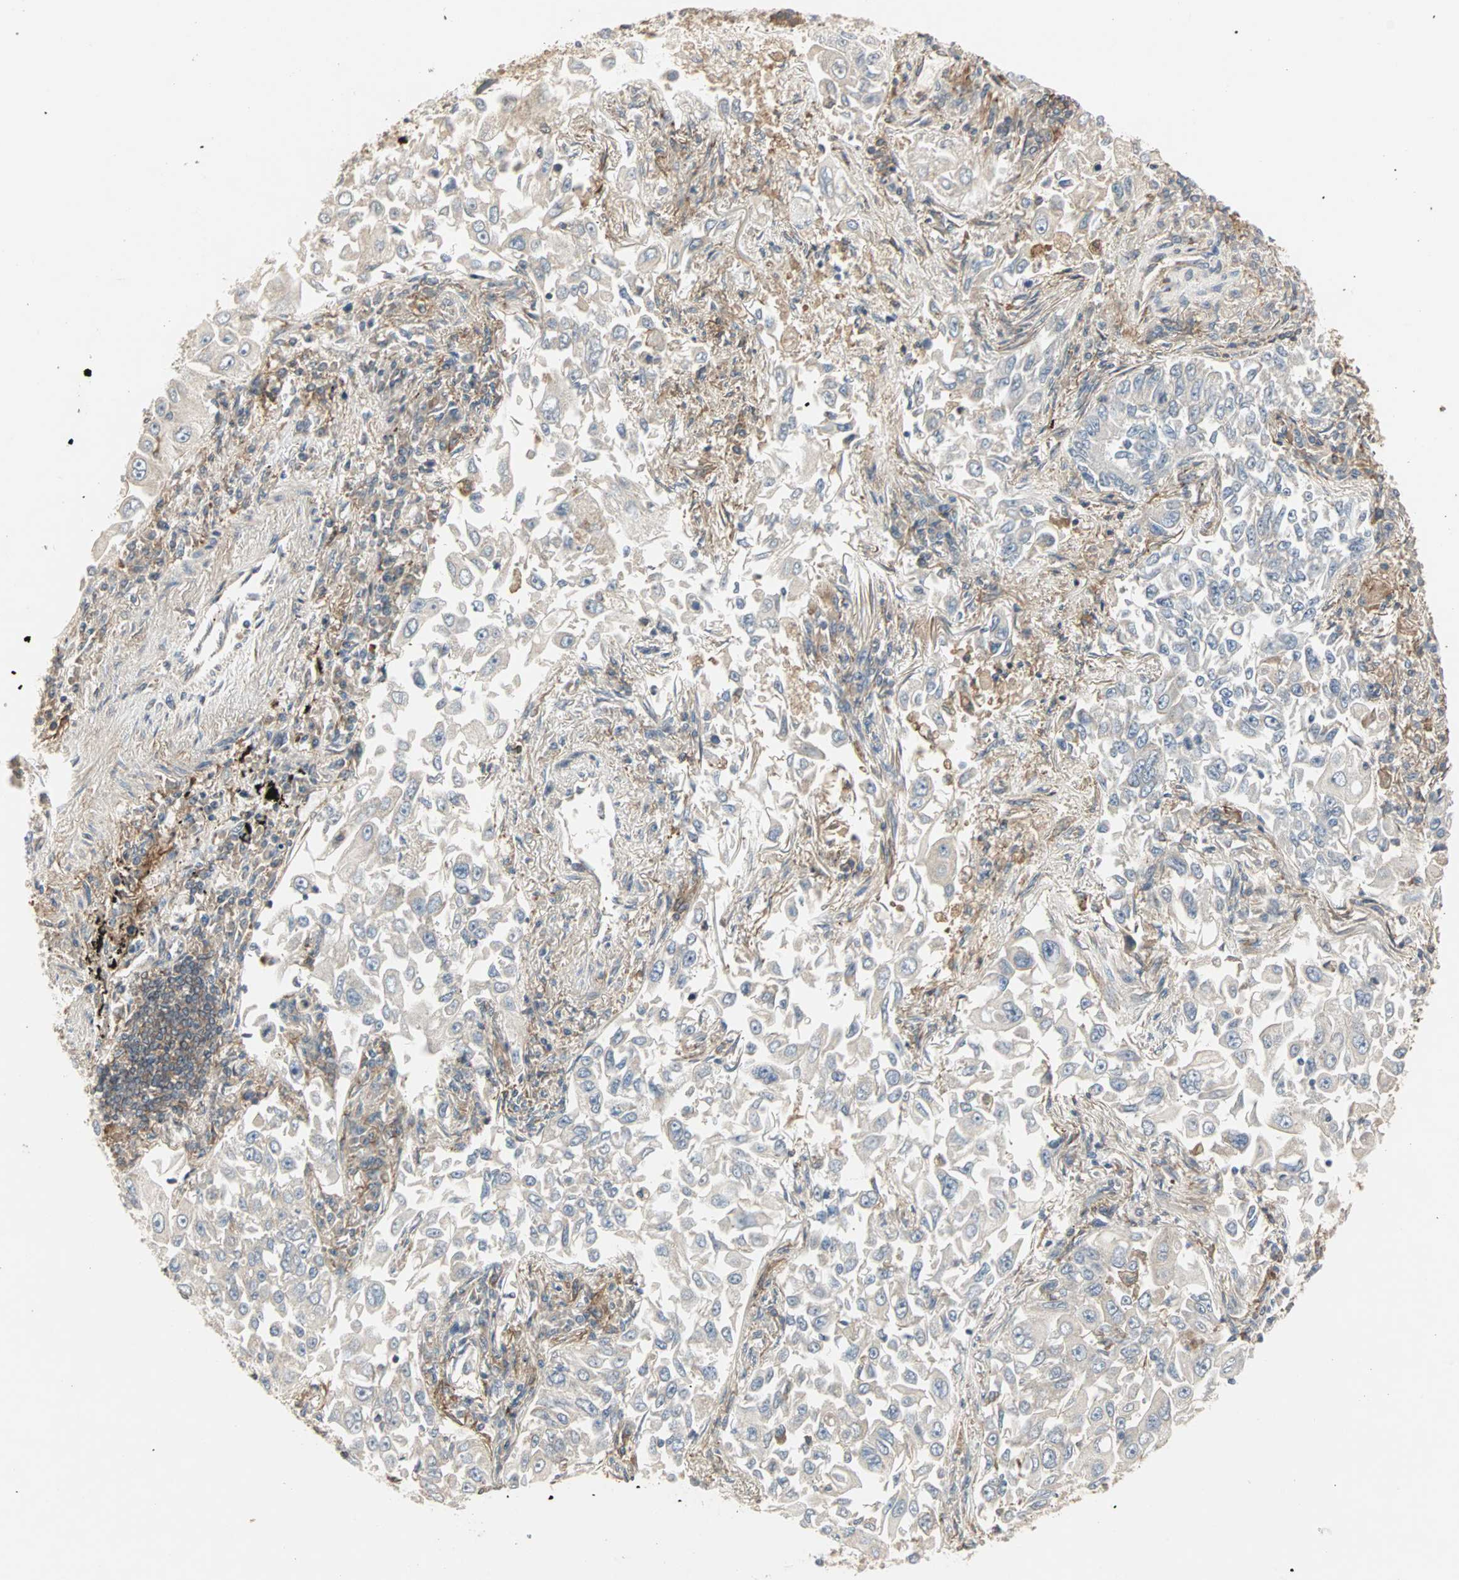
{"staining": {"intensity": "negative", "quantity": "none", "location": "none"}, "tissue": "lung cancer", "cell_type": "Tumor cells", "image_type": "cancer", "snomed": [{"axis": "morphology", "description": "Adenocarcinoma, NOS"}, {"axis": "topography", "description": "Lung"}], "caption": "Immunohistochemistry (IHC) photomicrograph of neoplastic tissue: human lung cancer (adenocarcinoma) stained with DAB (3,3'-diaminobenzidine) shows no significant protein expression in tumor cells.", "gene": "GNAI2", "patient": {"sex": "male", "age": 84}}